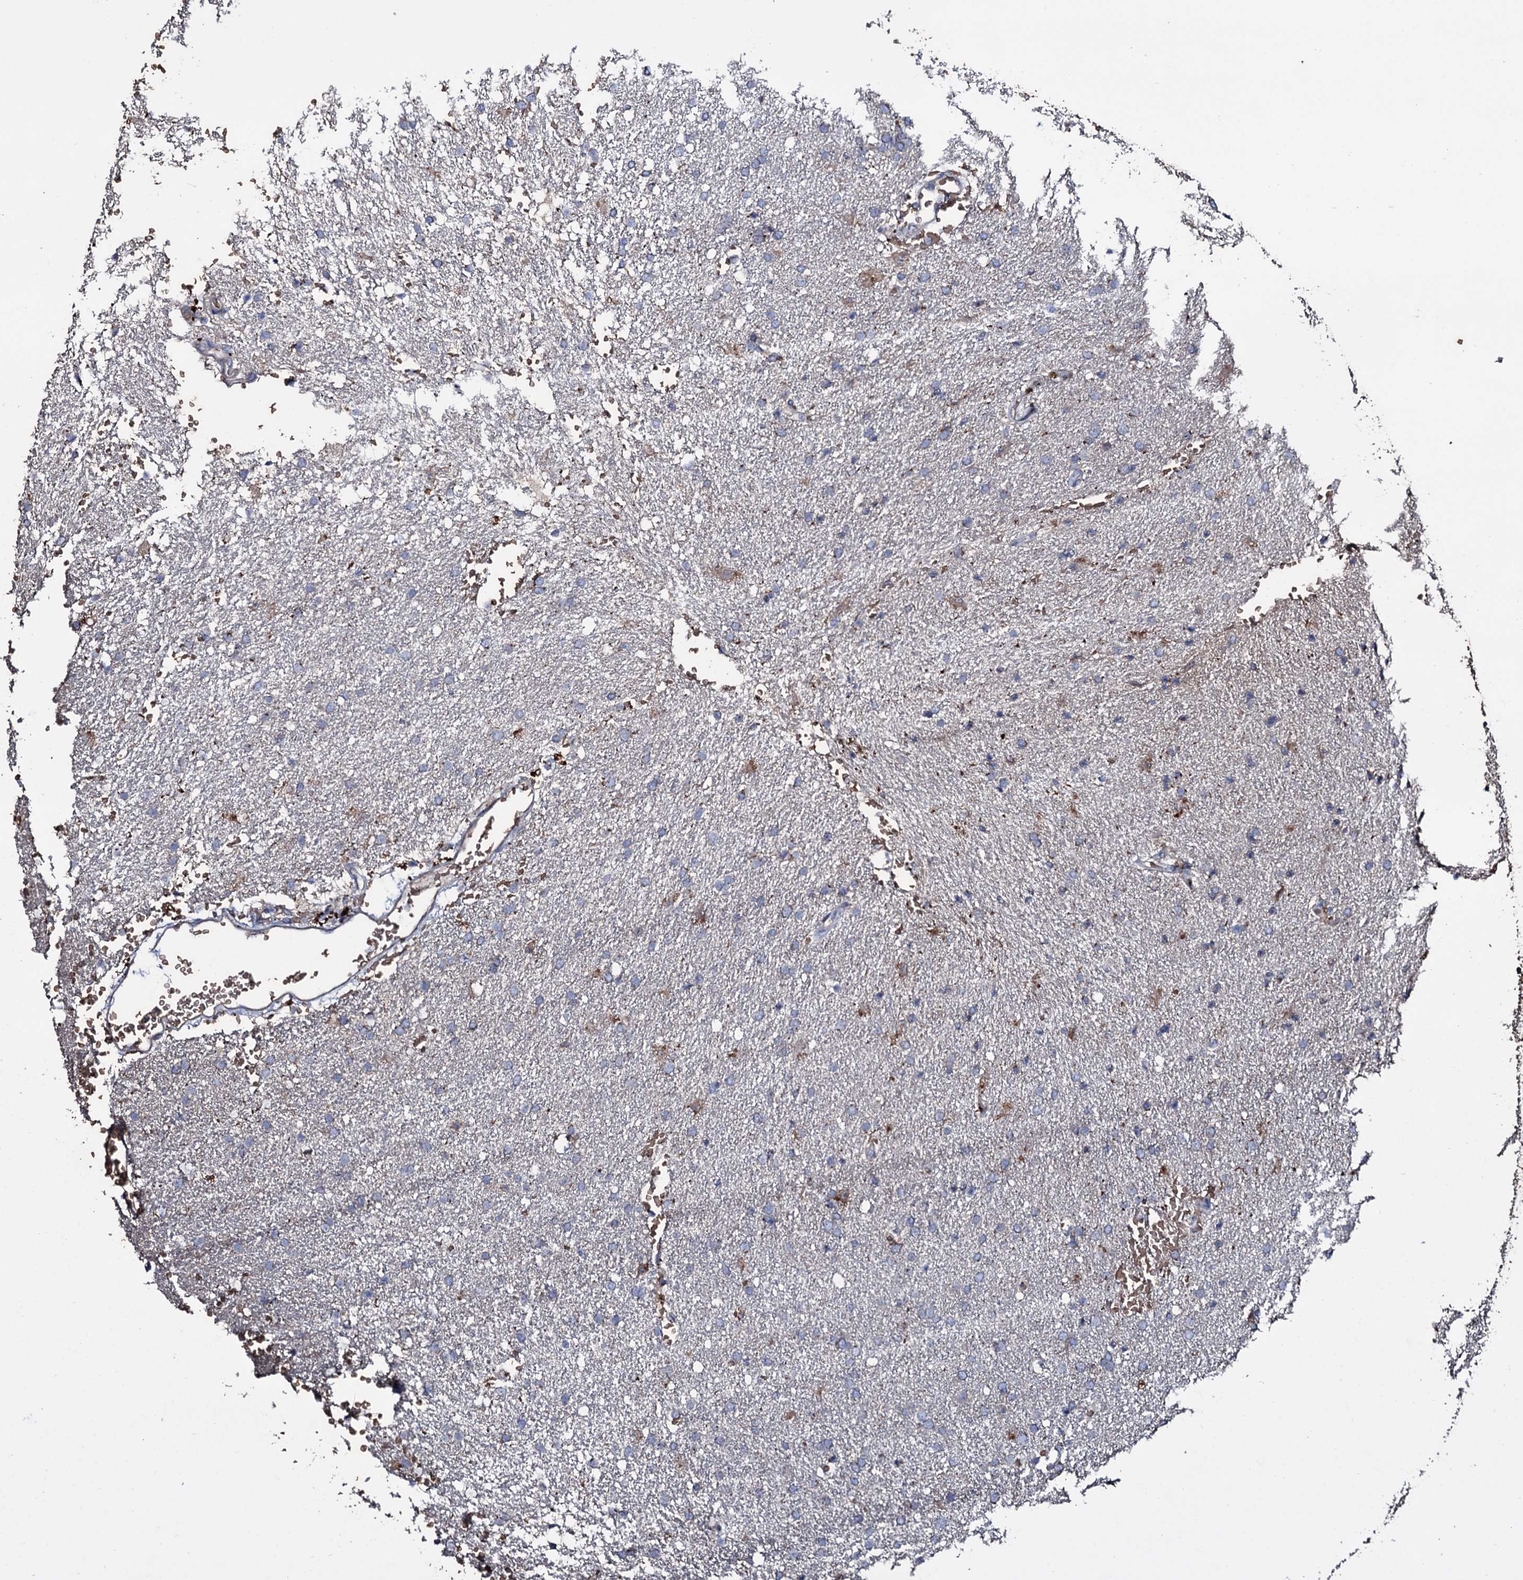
{"staining": {"intensity": "negative", "quantity": "none", "location": "none"}, "tissue": "glioma", "cell_type": "Tumor cells", "image_type": "cancer", "snomed": [{"axis": "morphology", "description": "Glioma, malignant, High grade"}, {"axis": "topography", "description": "Brain"}], "caption": "This is an immunohistochemistry photomicrograph of high-grade glioma (malignant). There is no staining in tumor cells.", "gene": "ZSWIM8", "patient": {"sex": "male", "age": 72}}